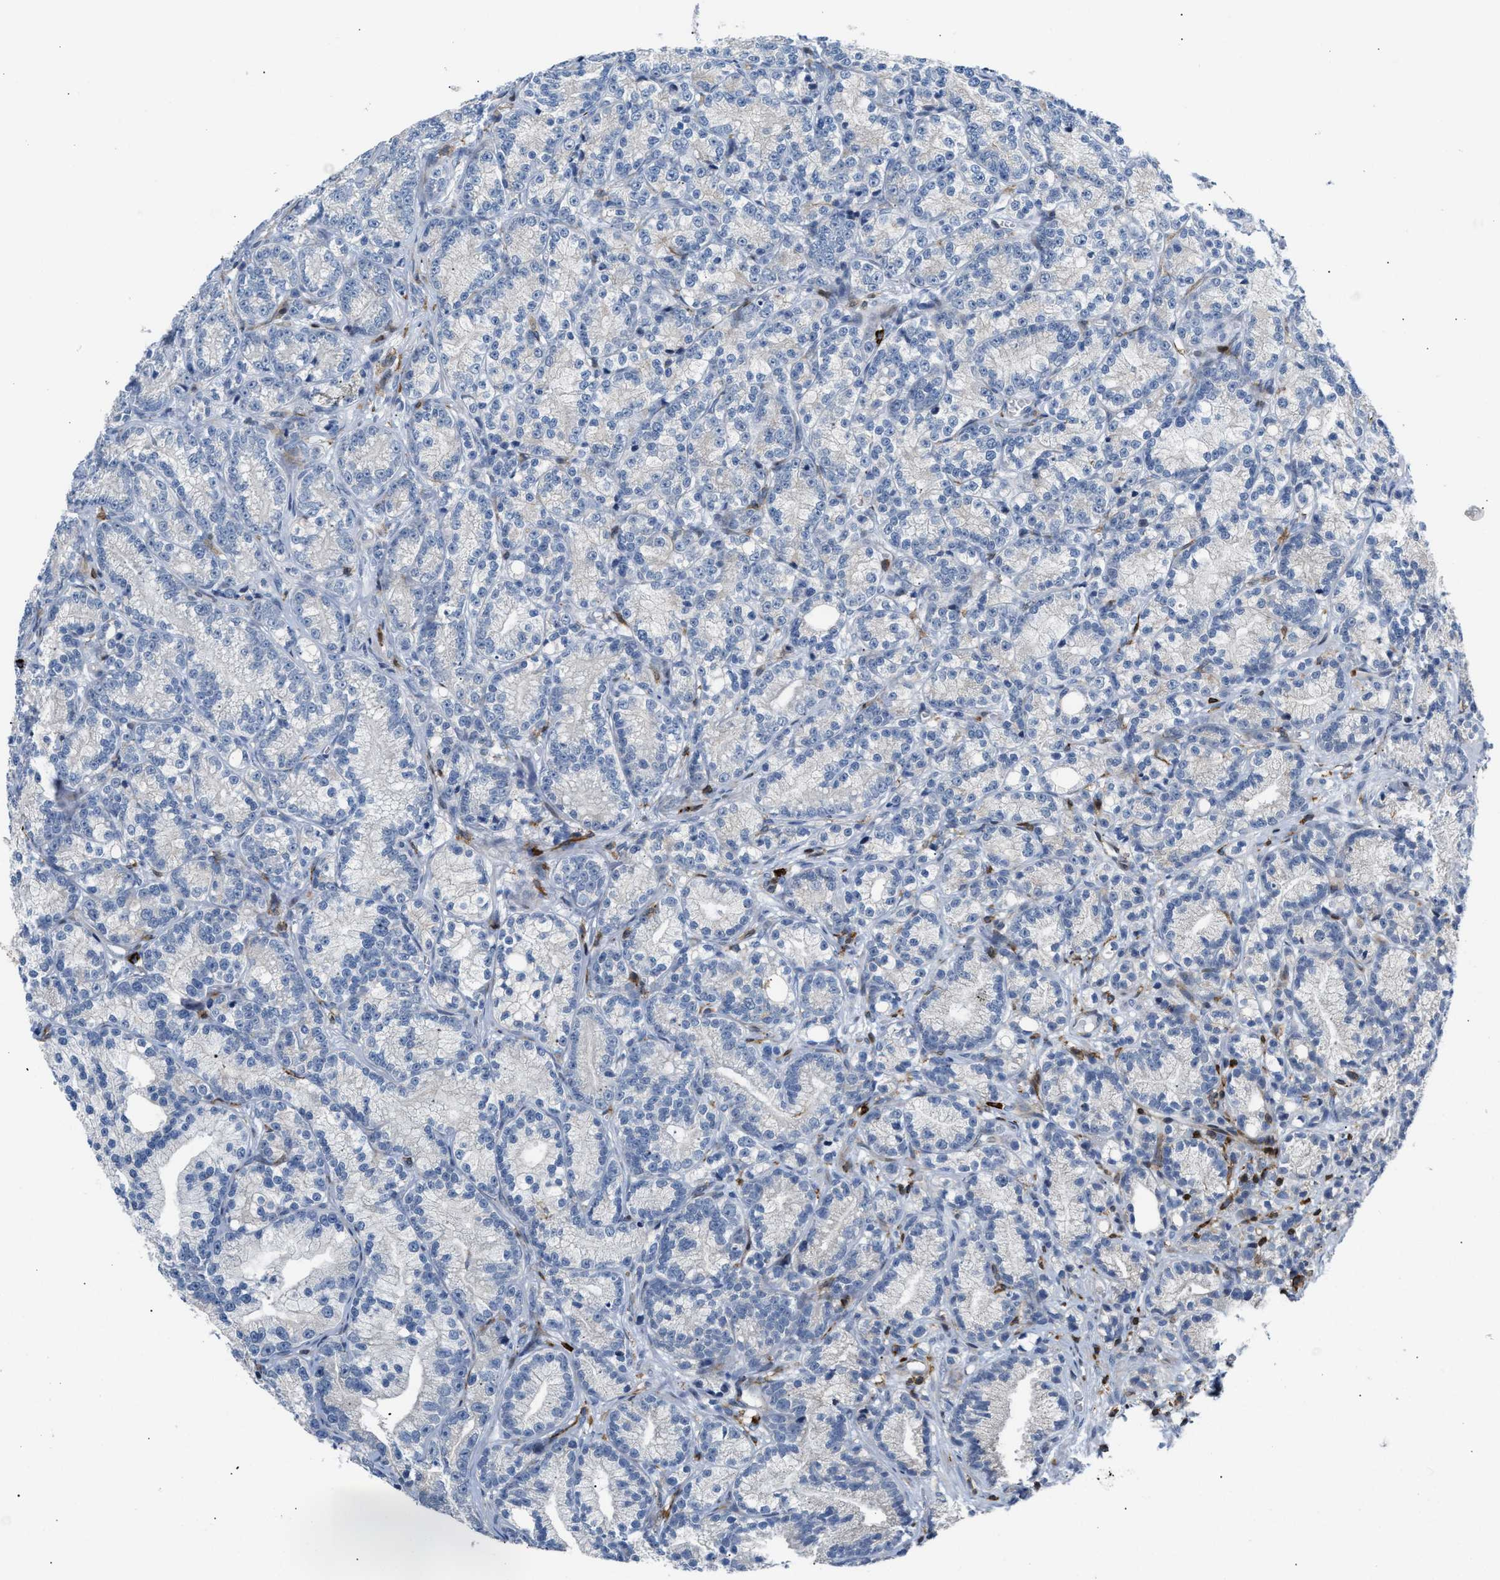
{"staining": {"intensity": "negative", "quantity": "none", "location": "none"}, "tissue": "prostate cancer", "cell_type": "Tumor cells", "image_type": "cancer", "snomed": [{"axis": "morphology", "description": "Adenocarcinoma, Low grade"}, {"axis": "topography", "description": "Prostate"}], "caption": "The IHC histopathology image has no significant staining in tumor cells of low-grade adenocarcinoma (prostate) tissue. Nuclei are stained in blue.", "gene": "ATP9A", "patient": {"sex": "male", "age": 89}}